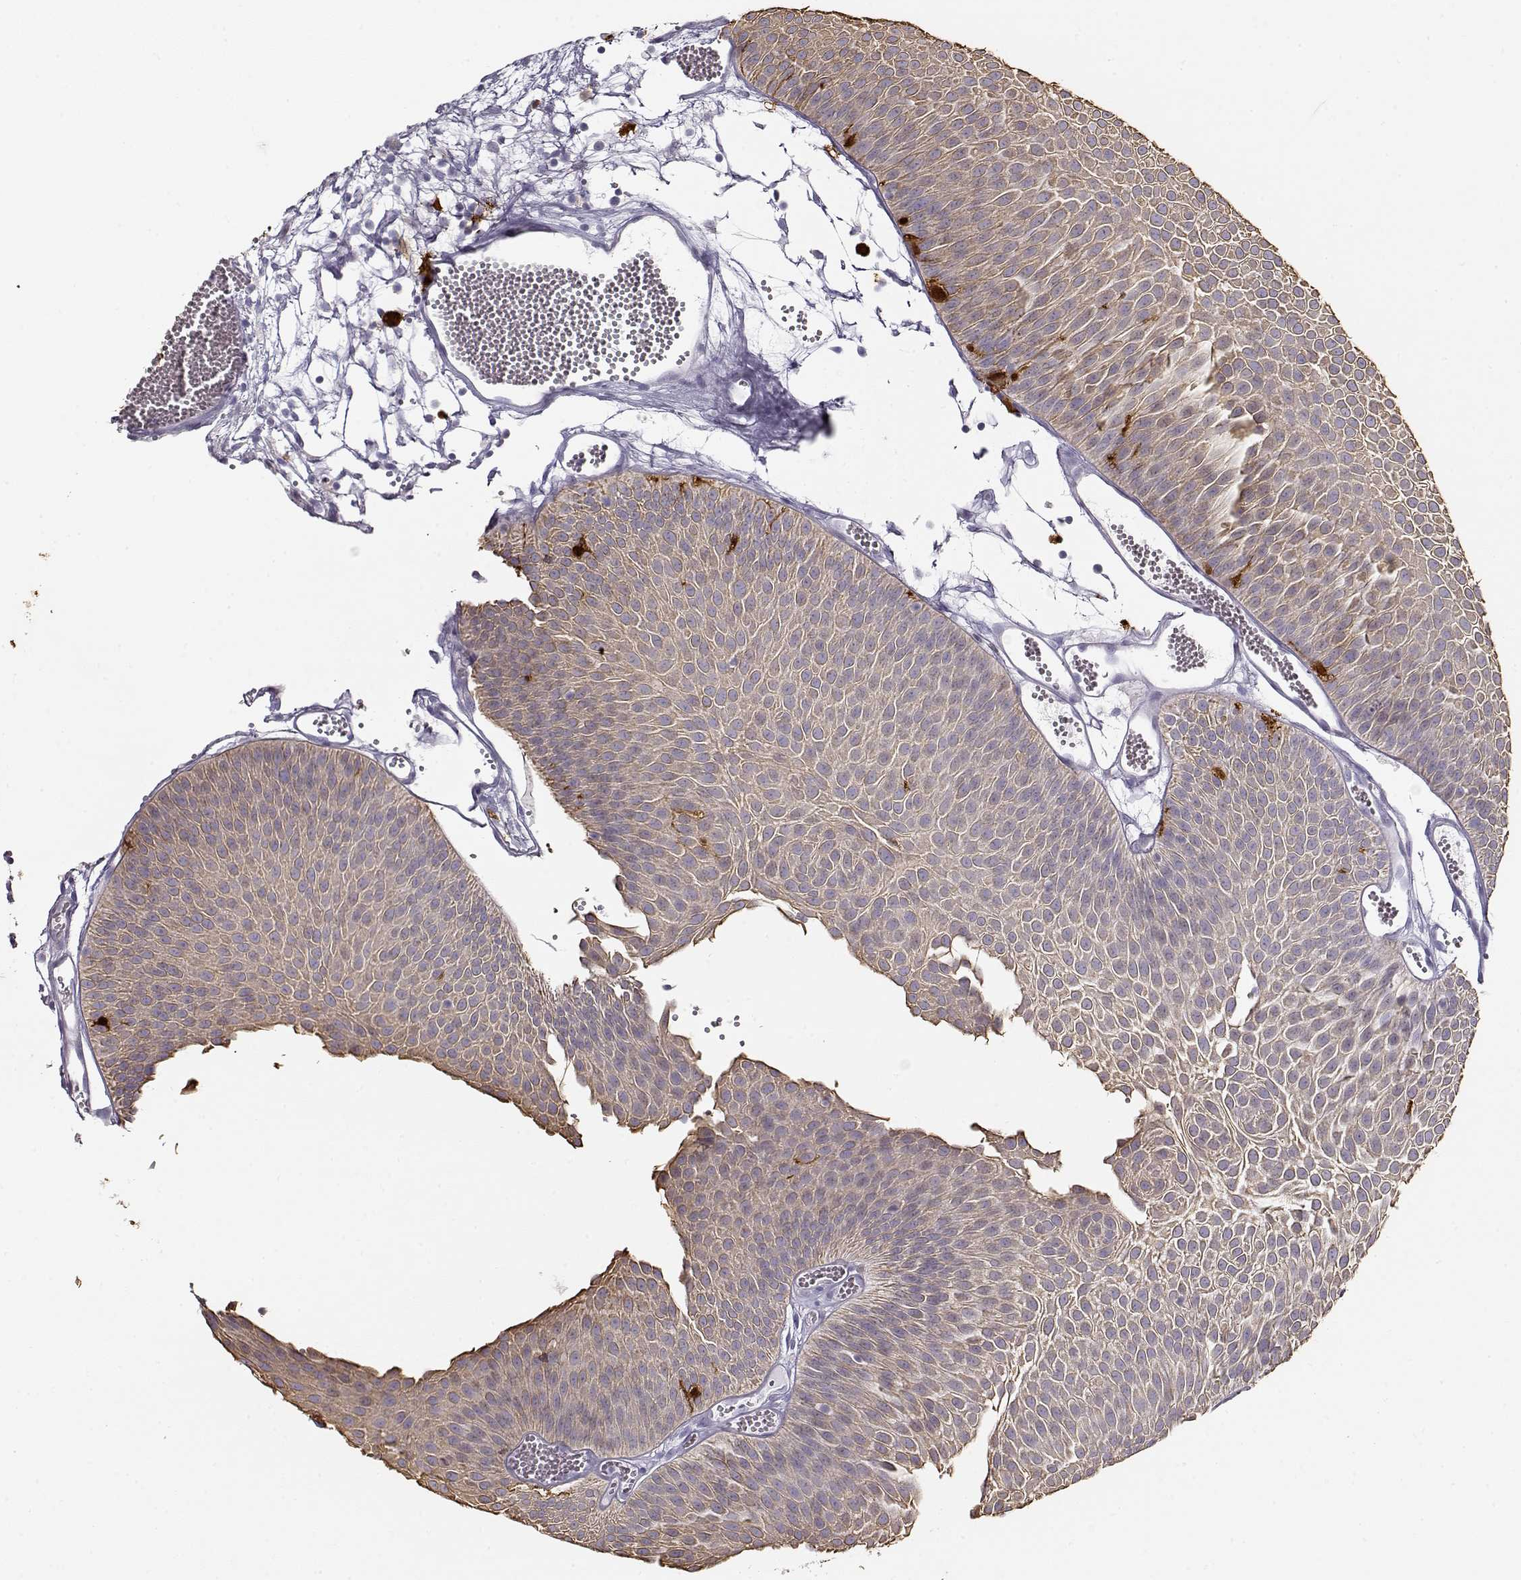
{"staining": {"intensity": "weak", "quantity": ">75%", "location": "cytoplasmic/membranous"}, "tissue": "urothelial cancer", "cell_type": "Tumor cells", "image_type": "cancer", "snomed": [{"axis": "morphology", "description": "Urothelial carcinoma, Low grade"}, {"axis": "topography", "description": "Urinary bladder"}], "caption": "Urothelial carcinoma (low-grade) stained for a protein reveals weak cytoplasmic/membranous positivity in tumor cells.", "gene": "S100B", "patient": {"sex": "male", "age": 52}}